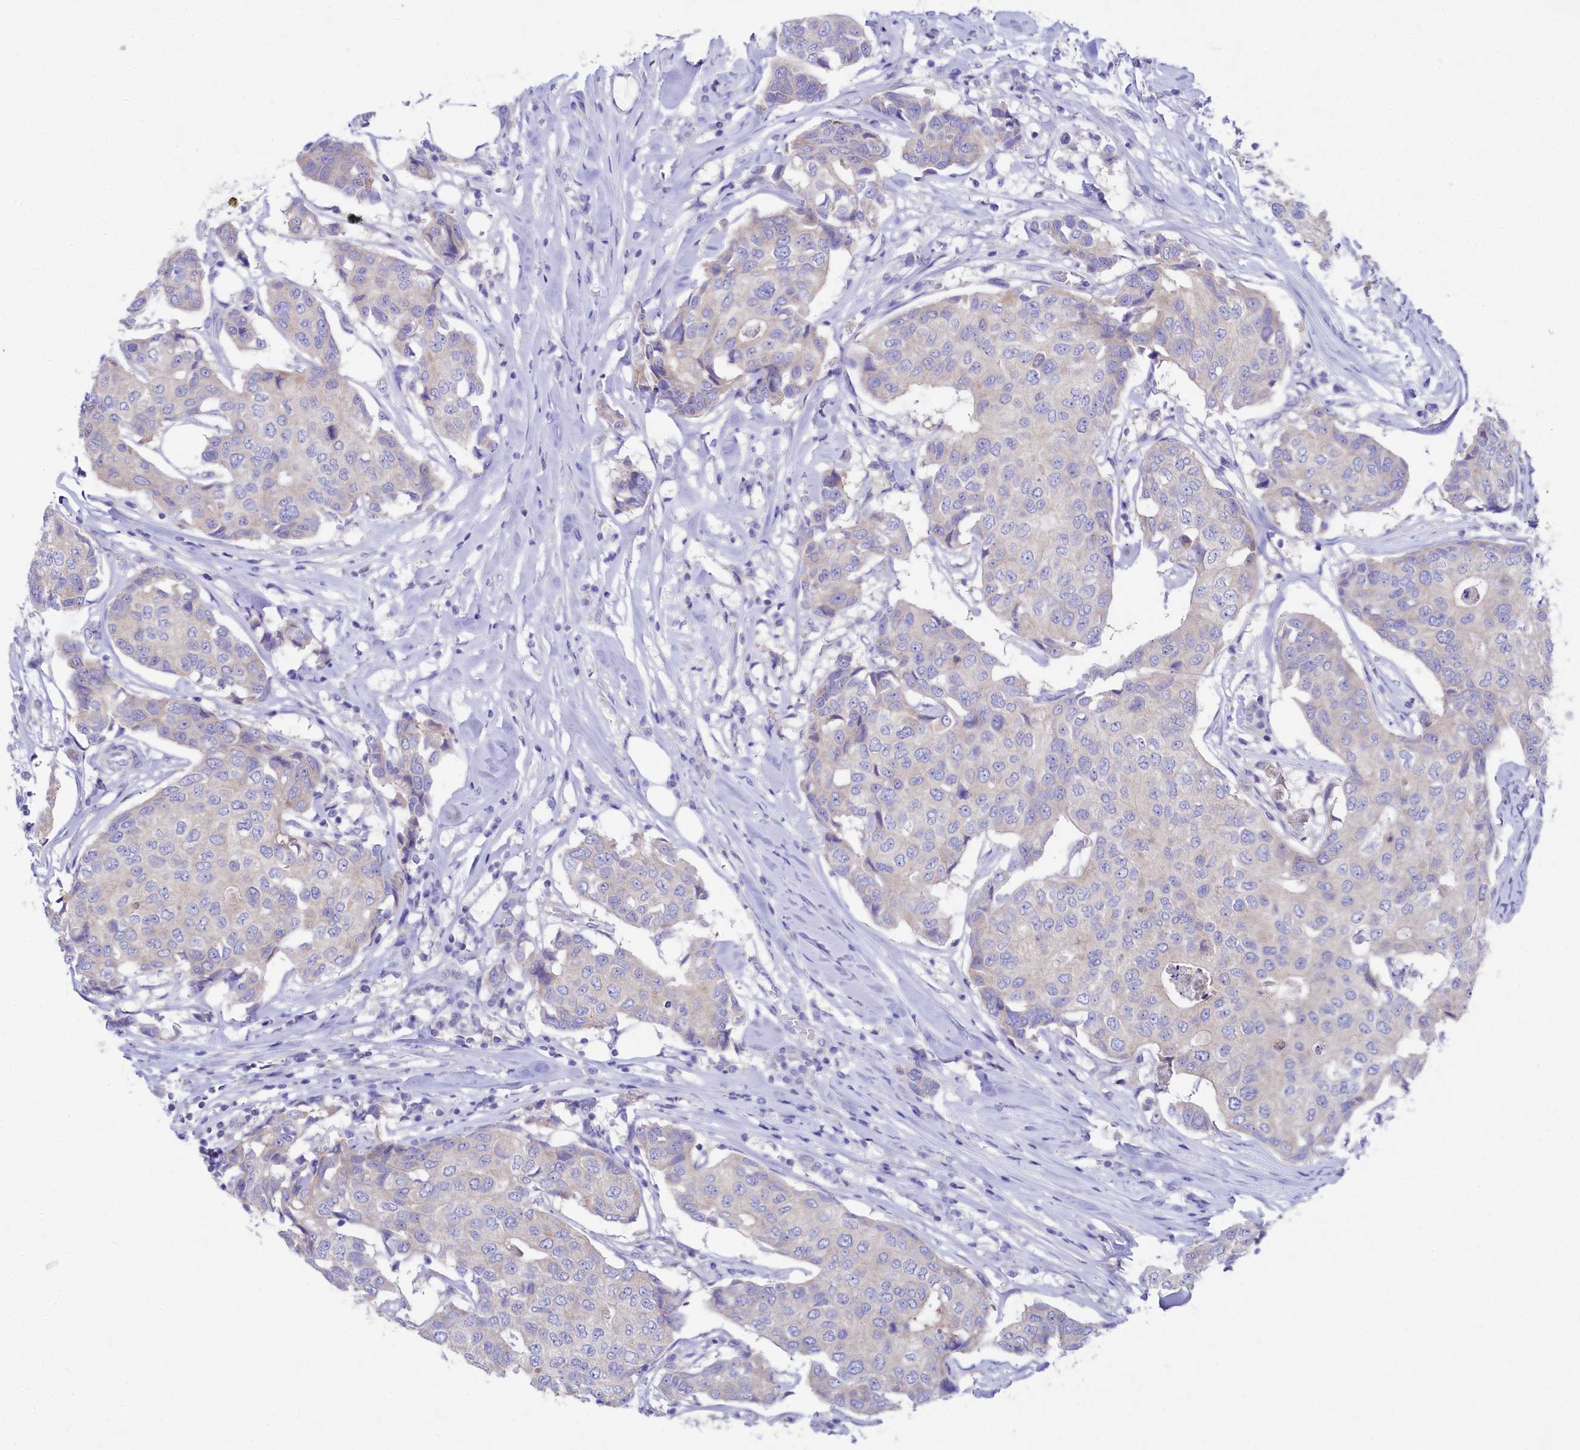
{"staining": {"intensity": "weak", "quantity": "<25%", "location": "cytoplasmic/membranous"}, "tissue": "breast cancer", "cell_type": "Tumor cells", "image_type": "cancer", "snomed": [{"axis": "morphology", "description": "Duct carcinoma"}, {"axis": "topography", "description": "Breast"}], "caption": "The IHC photomicrograph has no significant positivity in tumor cells of breast cancer tissue.", "gene": "VPS26B", "patient": {"sex": "female", "age": 80}}